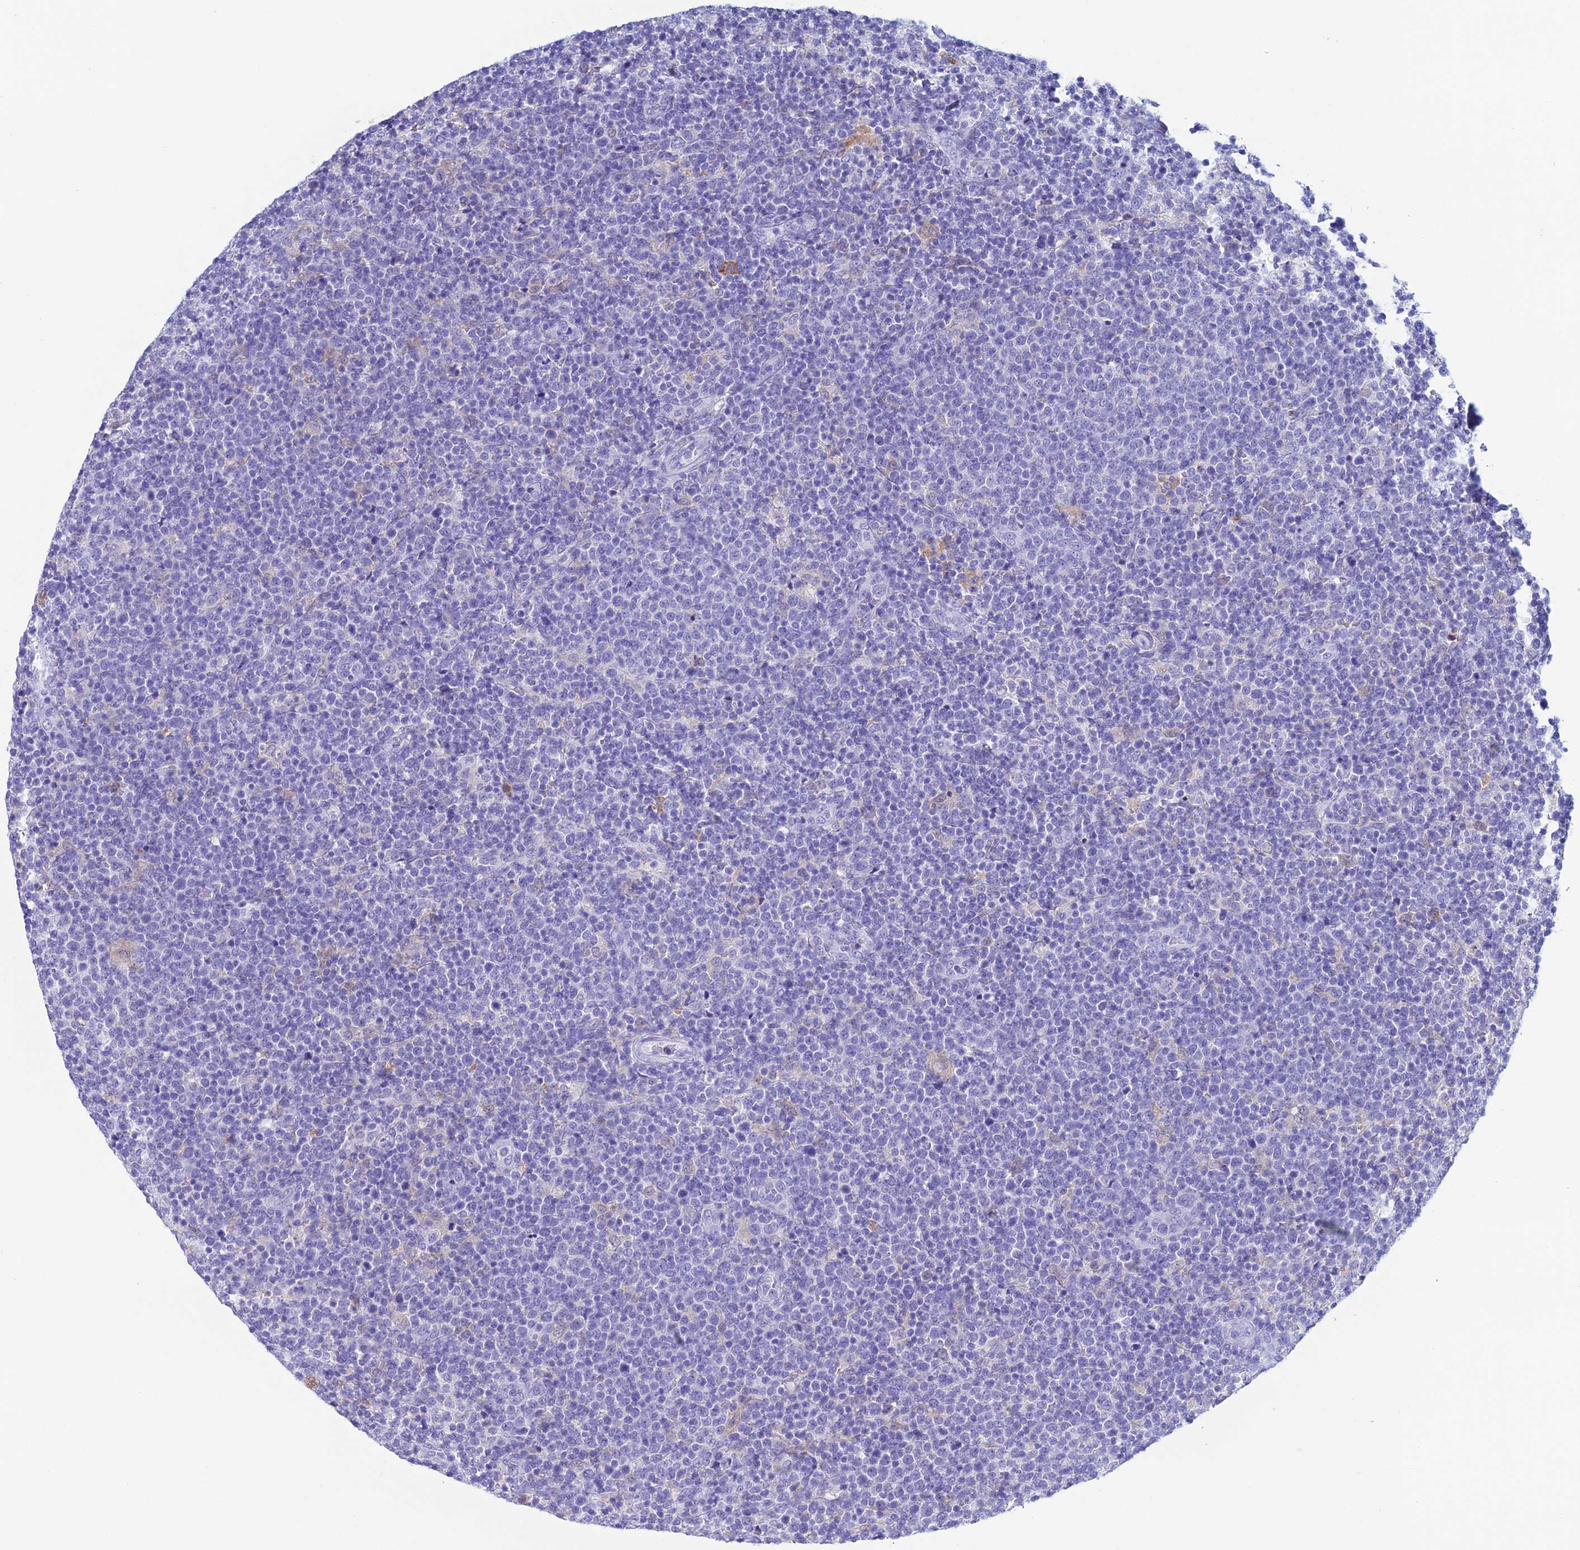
{"staining": {"intensity": "negative", "quantity": "none", "location": "none"}, "tissue": "lymphoma", "cell_type": "Tumor cells", "image_type": "cancer", "snomed": [{"axis": "morphology", "description": "Malignant lymphoma, non-Hodgkin's type, High grade"}, {"axis": "topography", "description": "Lymph node"}], "caption": "An IHC histopathology image of malignant lymphoma, non-Hodgkin's type (high-grade) is shown. There is no staining in tumor cells of malignant lymphoma, non-Hodgkin's type (high-grade).", "gene": "KCNK17", "patient": {"sex": "male", "age": 61}}